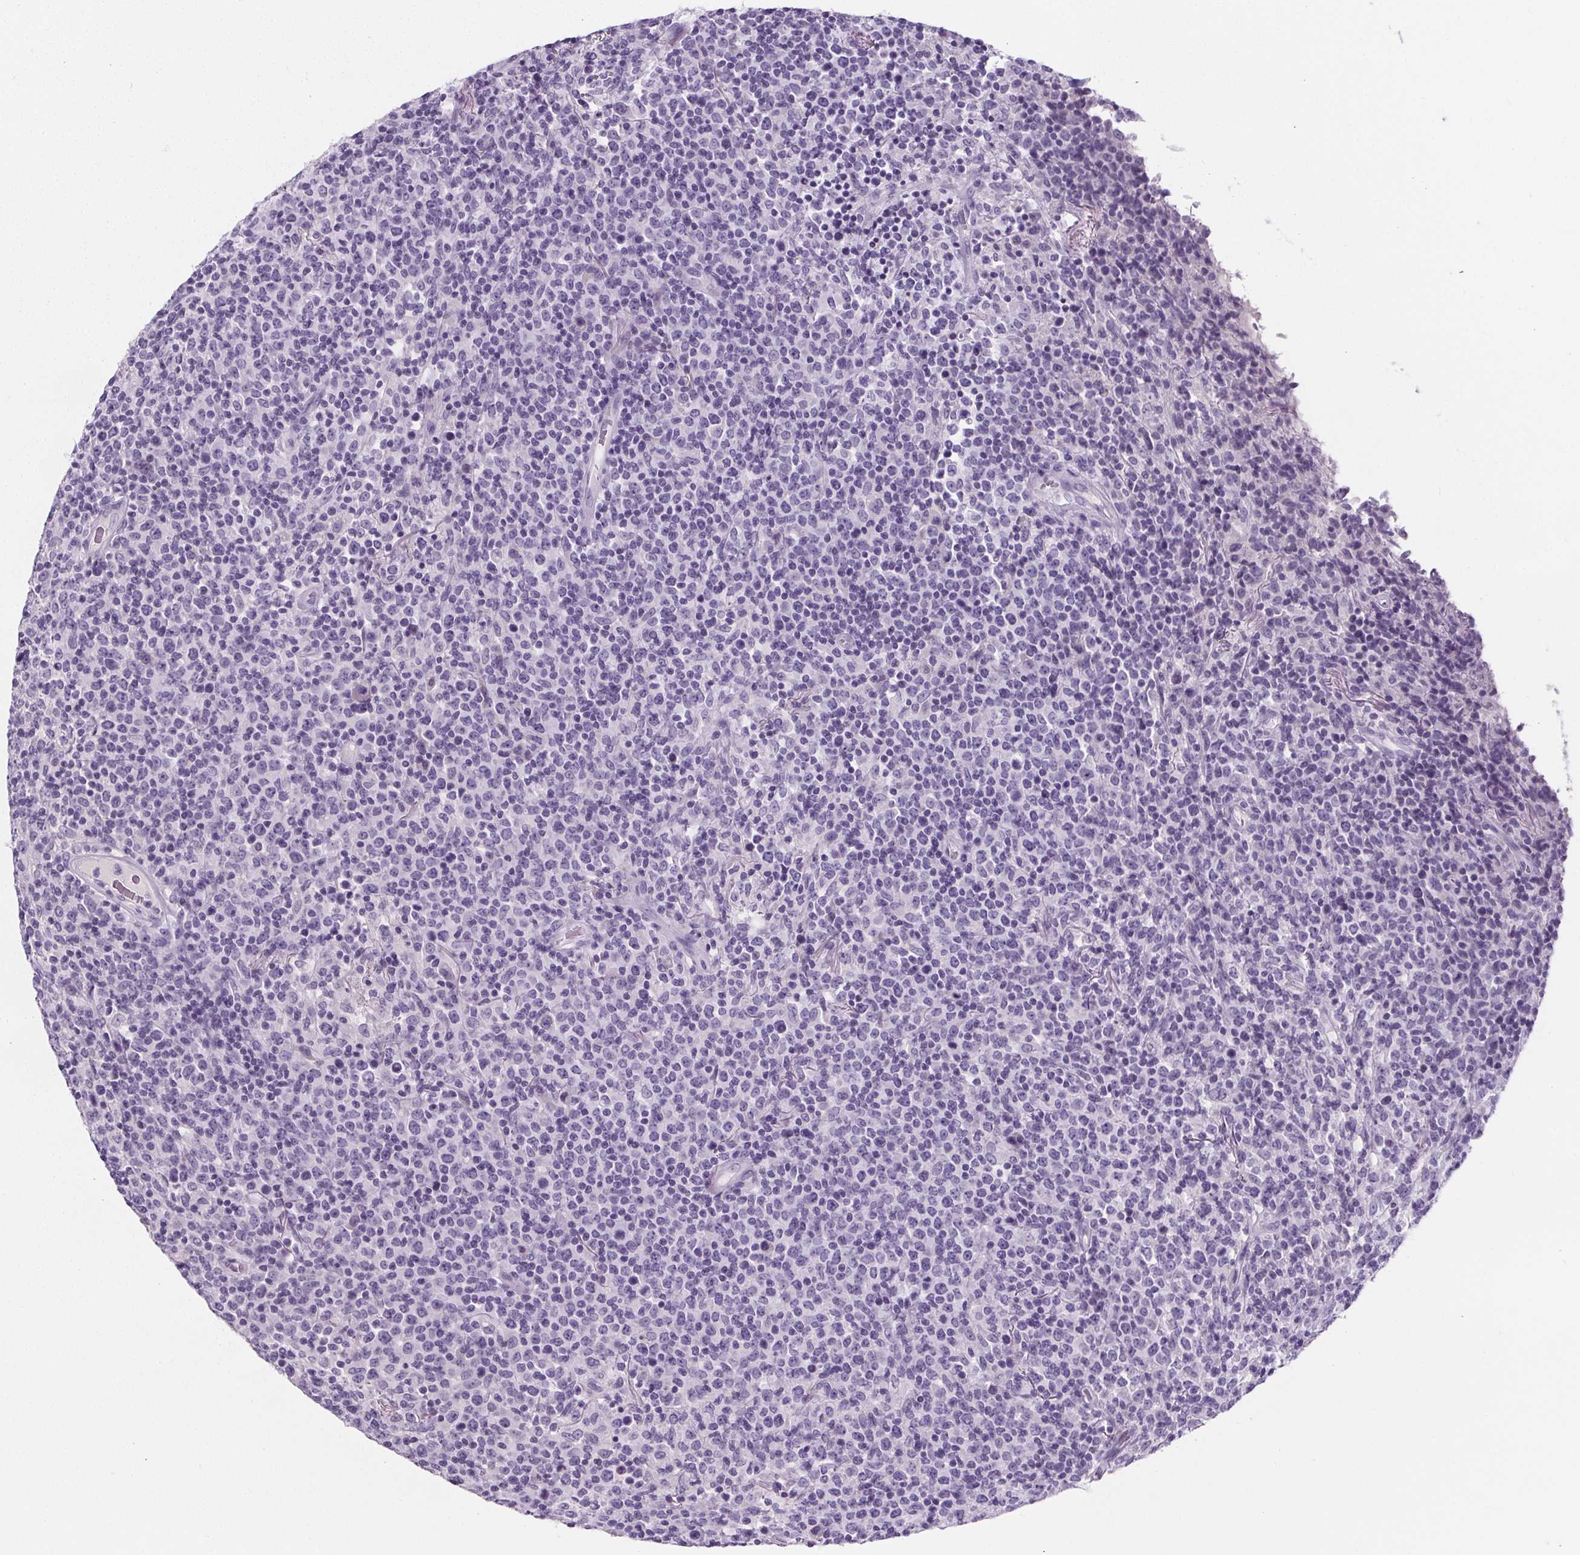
{"staining": {"intensity": "negative", "quantity": "none", "location": "none"}, "tissue": "lymphoma", "cell_type": "Tumor cells", "image_type": "cancer", "snomed": [{"axis": "morphology", "description": "Malignant lymphoma, non-Hodgkin's type, High grade"}, {"axis": "topography", "description": "Lung"}], "caption": "High power microscopy histopathology image of an immunohistochemistry (IHC) image of malignant lymphoma, non-Hodgkin's type (high-grade), revealing no significant positivity in tumor cells. (DAB (3,3'-diaminobenzidine) IHC, high magnification).", "gene": "ADRB1", "patient": {"sex": "male", "age": 79}}